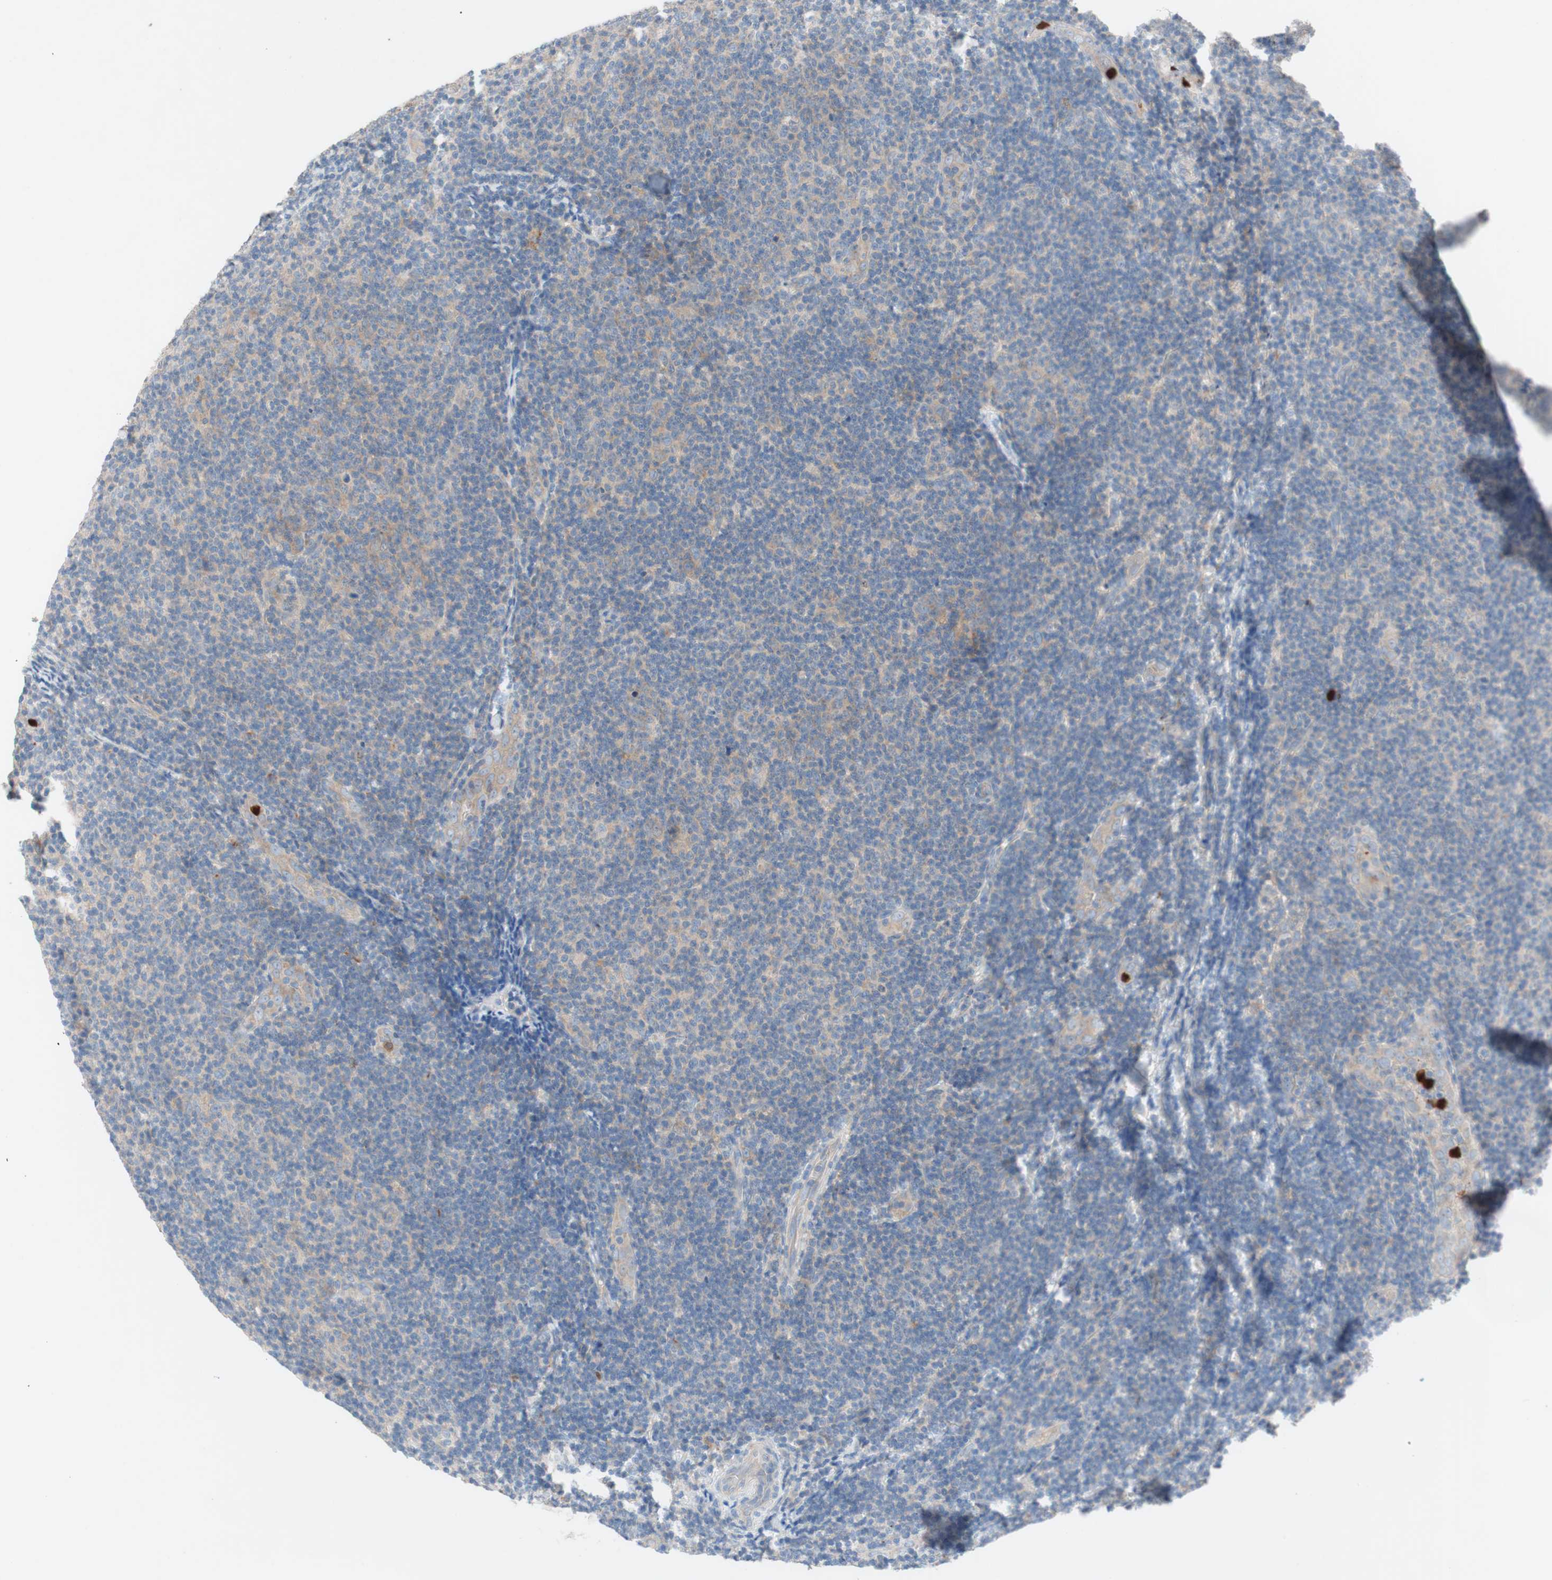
{"staining": {"intensity": "weak", "quantity": "25%-75%", "location": "cytoplasmic/membranous"}, "tissue": "lymphoma", "cell_type": "Tumor cells", "image_type": "cancer", "snomed": [{"axis": "morphology", "description": "Malignant lymphoma, non-Hodgkin's type, Low grade"}, {"axis": "topography", "description": "Lymph node"}], "caption": "Human lymphoma stained with a protein marker shows weak staining in tumor cells.", "gene": "CLEC4D", "patient": {"sex": "male", "age": 83}}